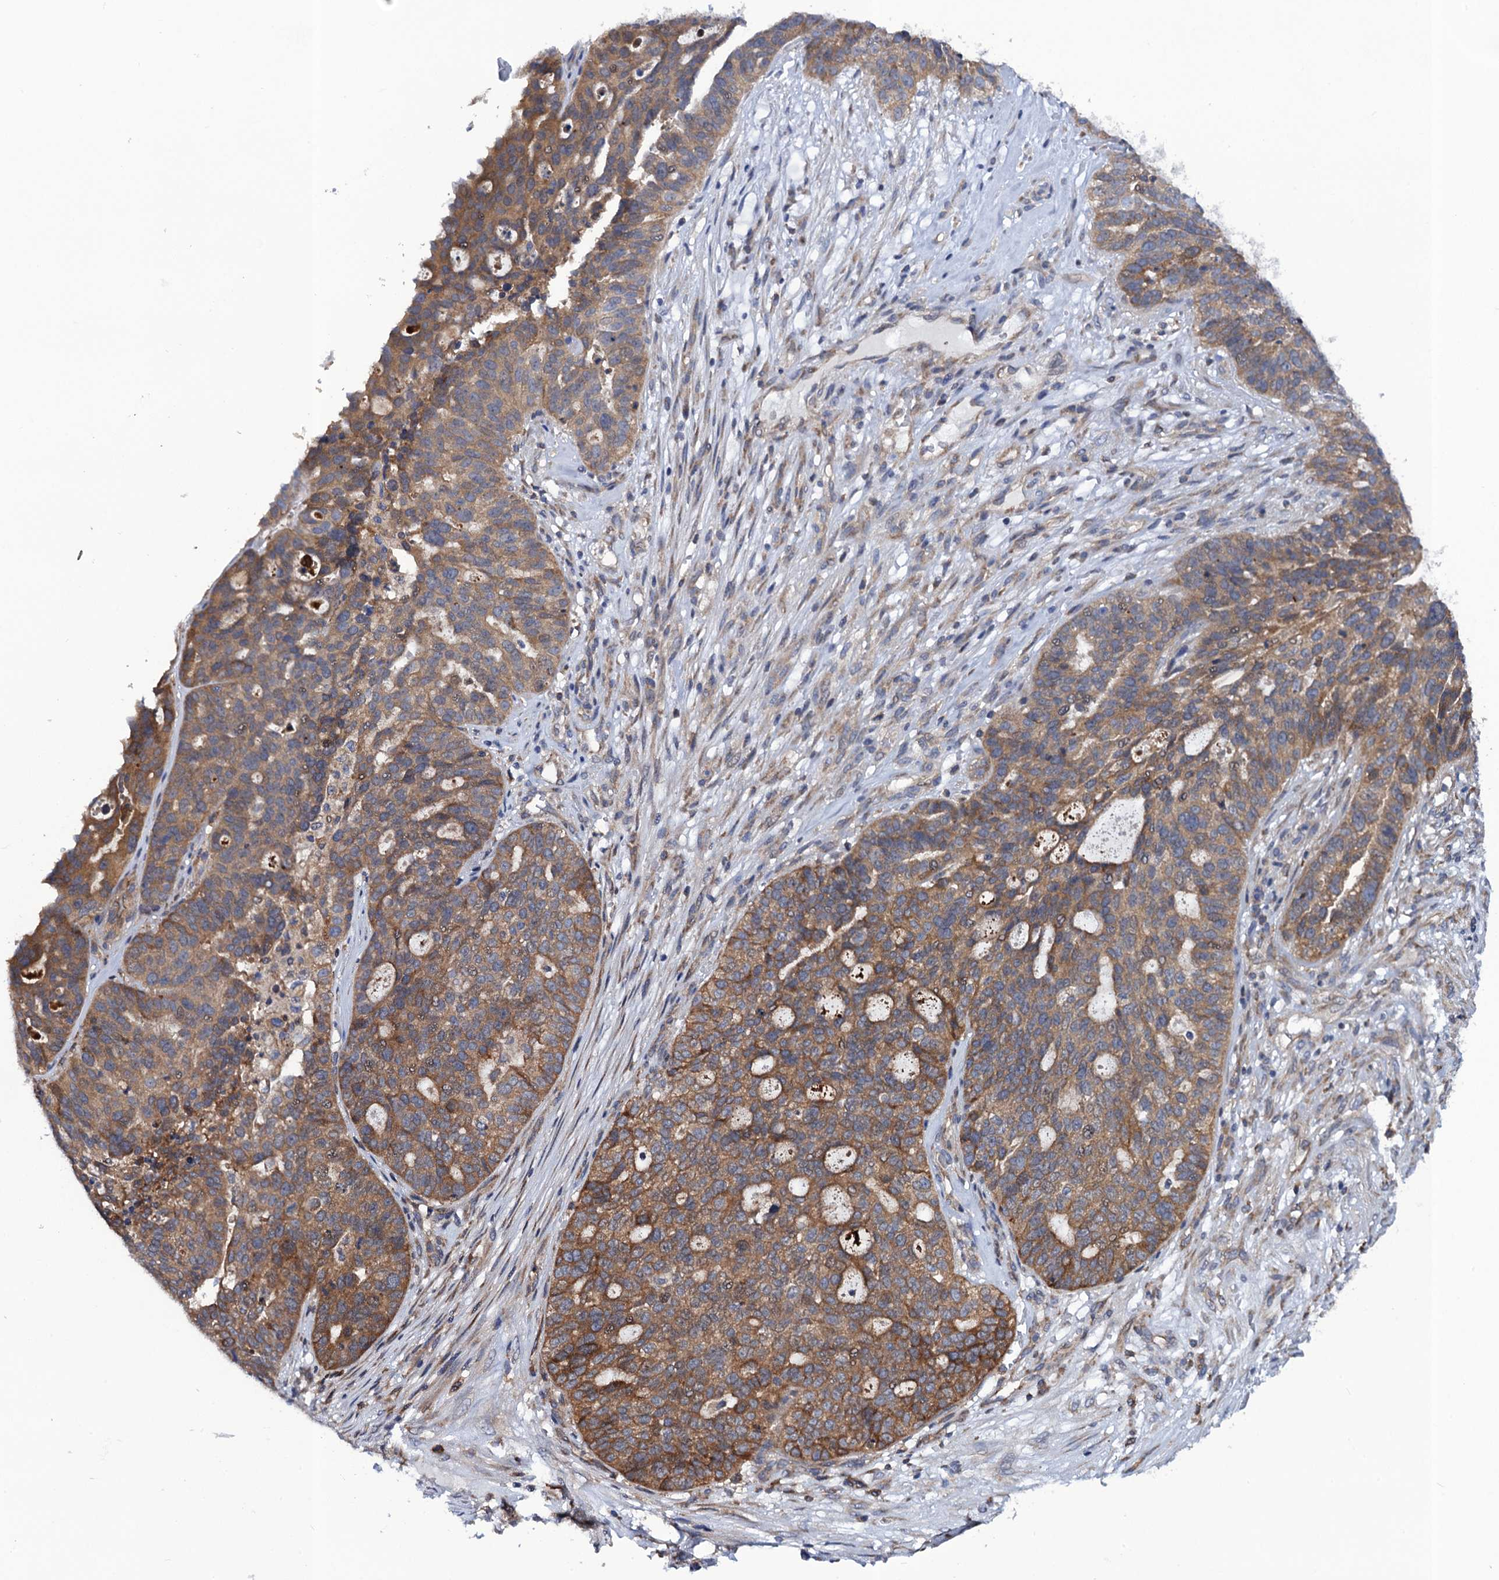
{"staining": {"intensity": "moderate", "quantity": ">75%", "location": "cytoplasmic/membranous"}, "tissue": "ovarian cancer", "cell_type": "Tumor cells", "image_type": "cancer", "snomed": [{"axis": "morphology", "description": "Cystadenocarcinoma, serous, NOS"}, {"axis": "topography", "description": "Ovary"}], "caption": "The photomicrograph exhibits immunohistochemical staining of ovarian serous cystadenocarcinoma. There is moderate cytoplasmic/membranous expression is seen in about >75% of tumor cells. (Stains: DAB in brown, nuclei in blue, Microscopy: brightfield microscopy at high magnification).", "gene": "PGLS", "patient": {"sex": "female", "age": 59}}